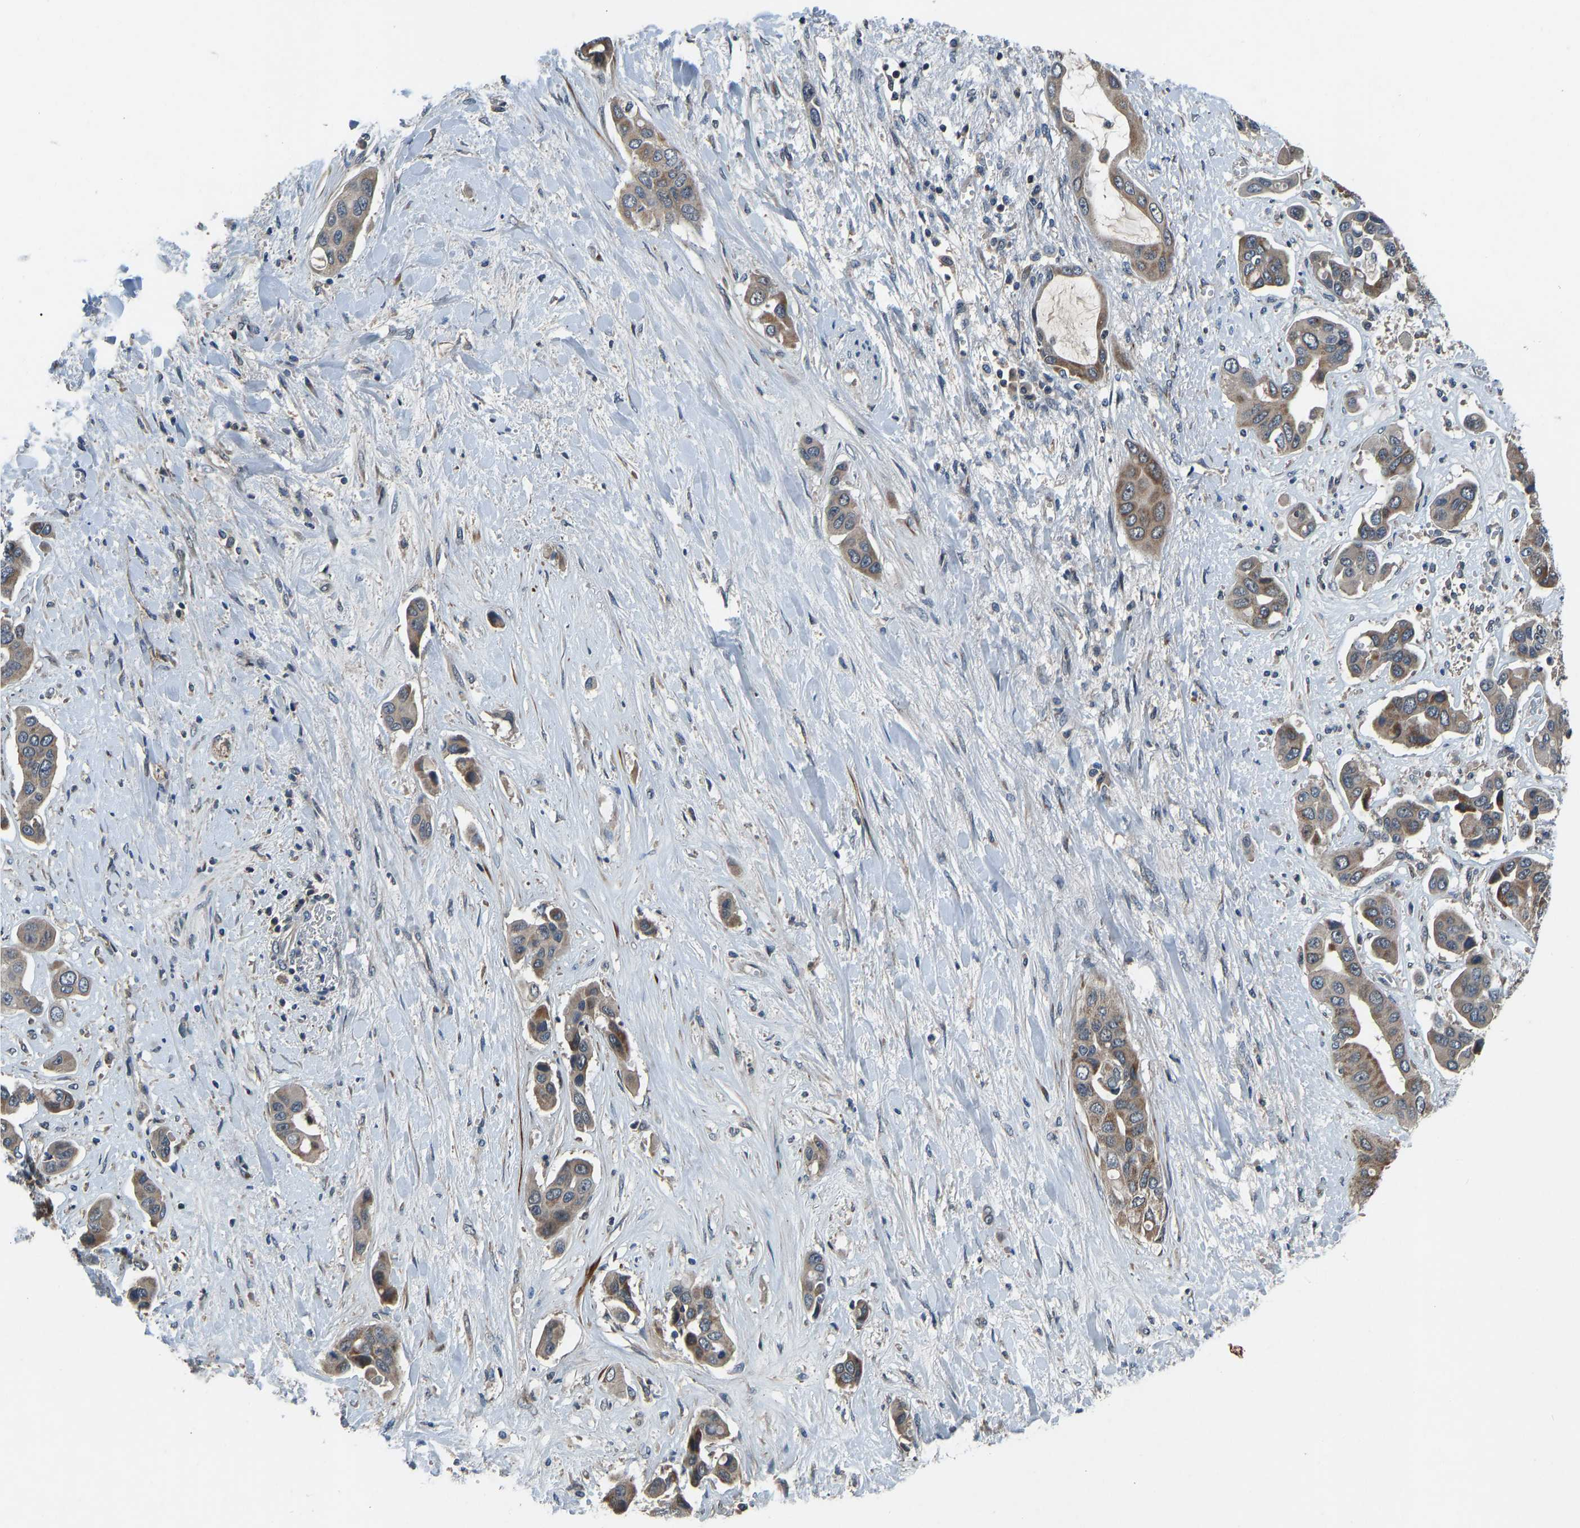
{"staining": {"intensity": "moderate", "quantity": ">75%", "location": "cytoplasmic/membranous"}, "tissue": "liver cancer", "cell_type": "Tumor cells", "image_type": "cancer", "snomed": [{"axis": "morphology", "description": "Cholangiocarcinoma"}, {"axis": "topography", "description": "Liver"}], "caption": "Protein analysis of liver cancer tissue shows moderate cytoplasmic/membranous expression in about >75% of tumor cells.", "gene": "RLIM", "patient": {"sex": "female", "age": 52}}